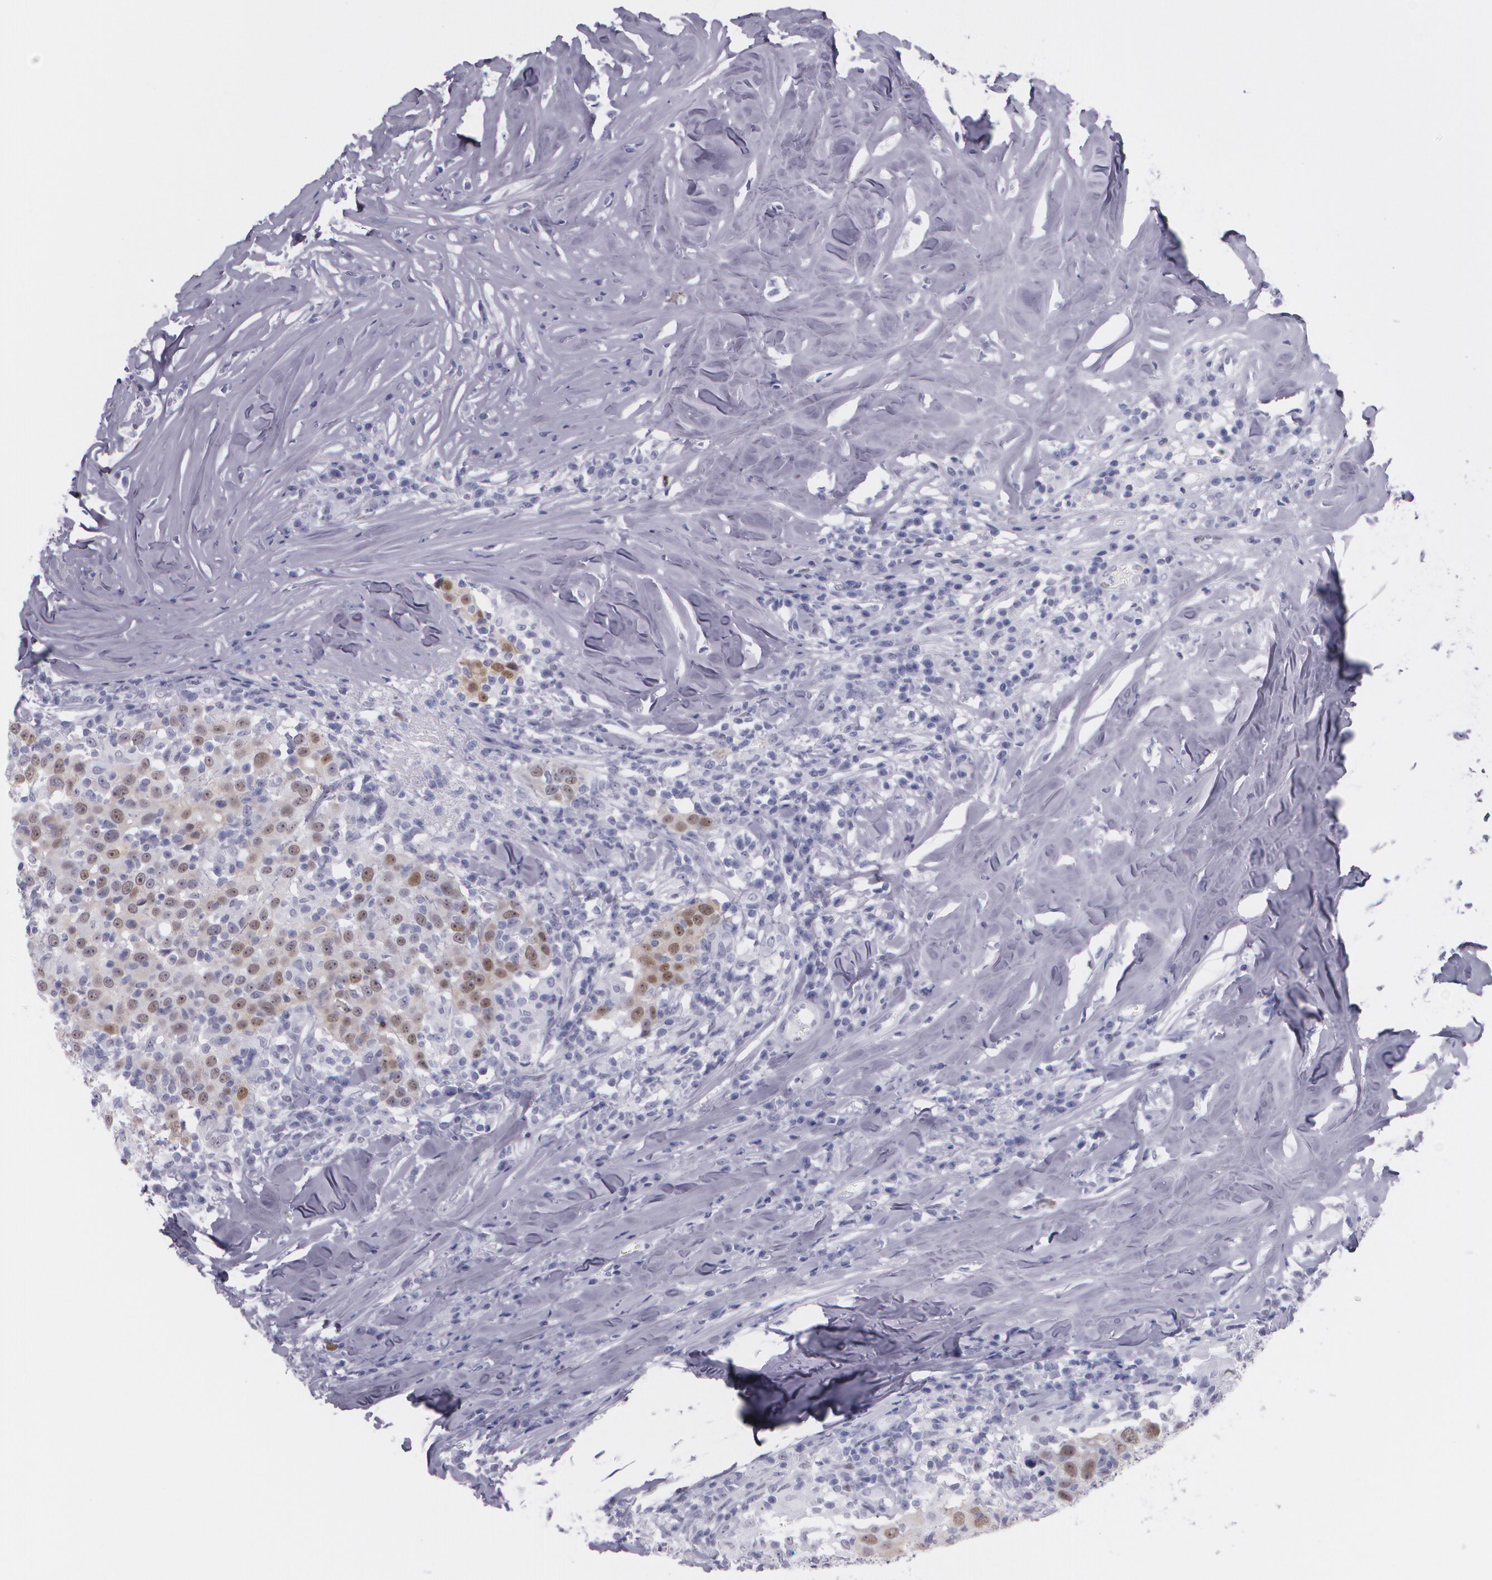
{"staining": {"intensity": "moderate", "quantity": ">75%", "location": "nuclear"}, "tissue": "head and neck cancer", "cell_type": "Tumor cells", "image_type": "cancer", "snomed": [{"axis": "morphology", "description": "Adenocarcinoma, NOS"}, {"axis": "topography", "description": "Salivary gland"}, {"axis": "topography", "description": "Head-Neck"}], "caption": "This is an image of immunohistochemistry (IHC) staining of head and neck cancer, which shows moderate staining in the nuclear of tumor cells.", "gene": "TP53", "patient": {"sex": "female", "age": 65}}